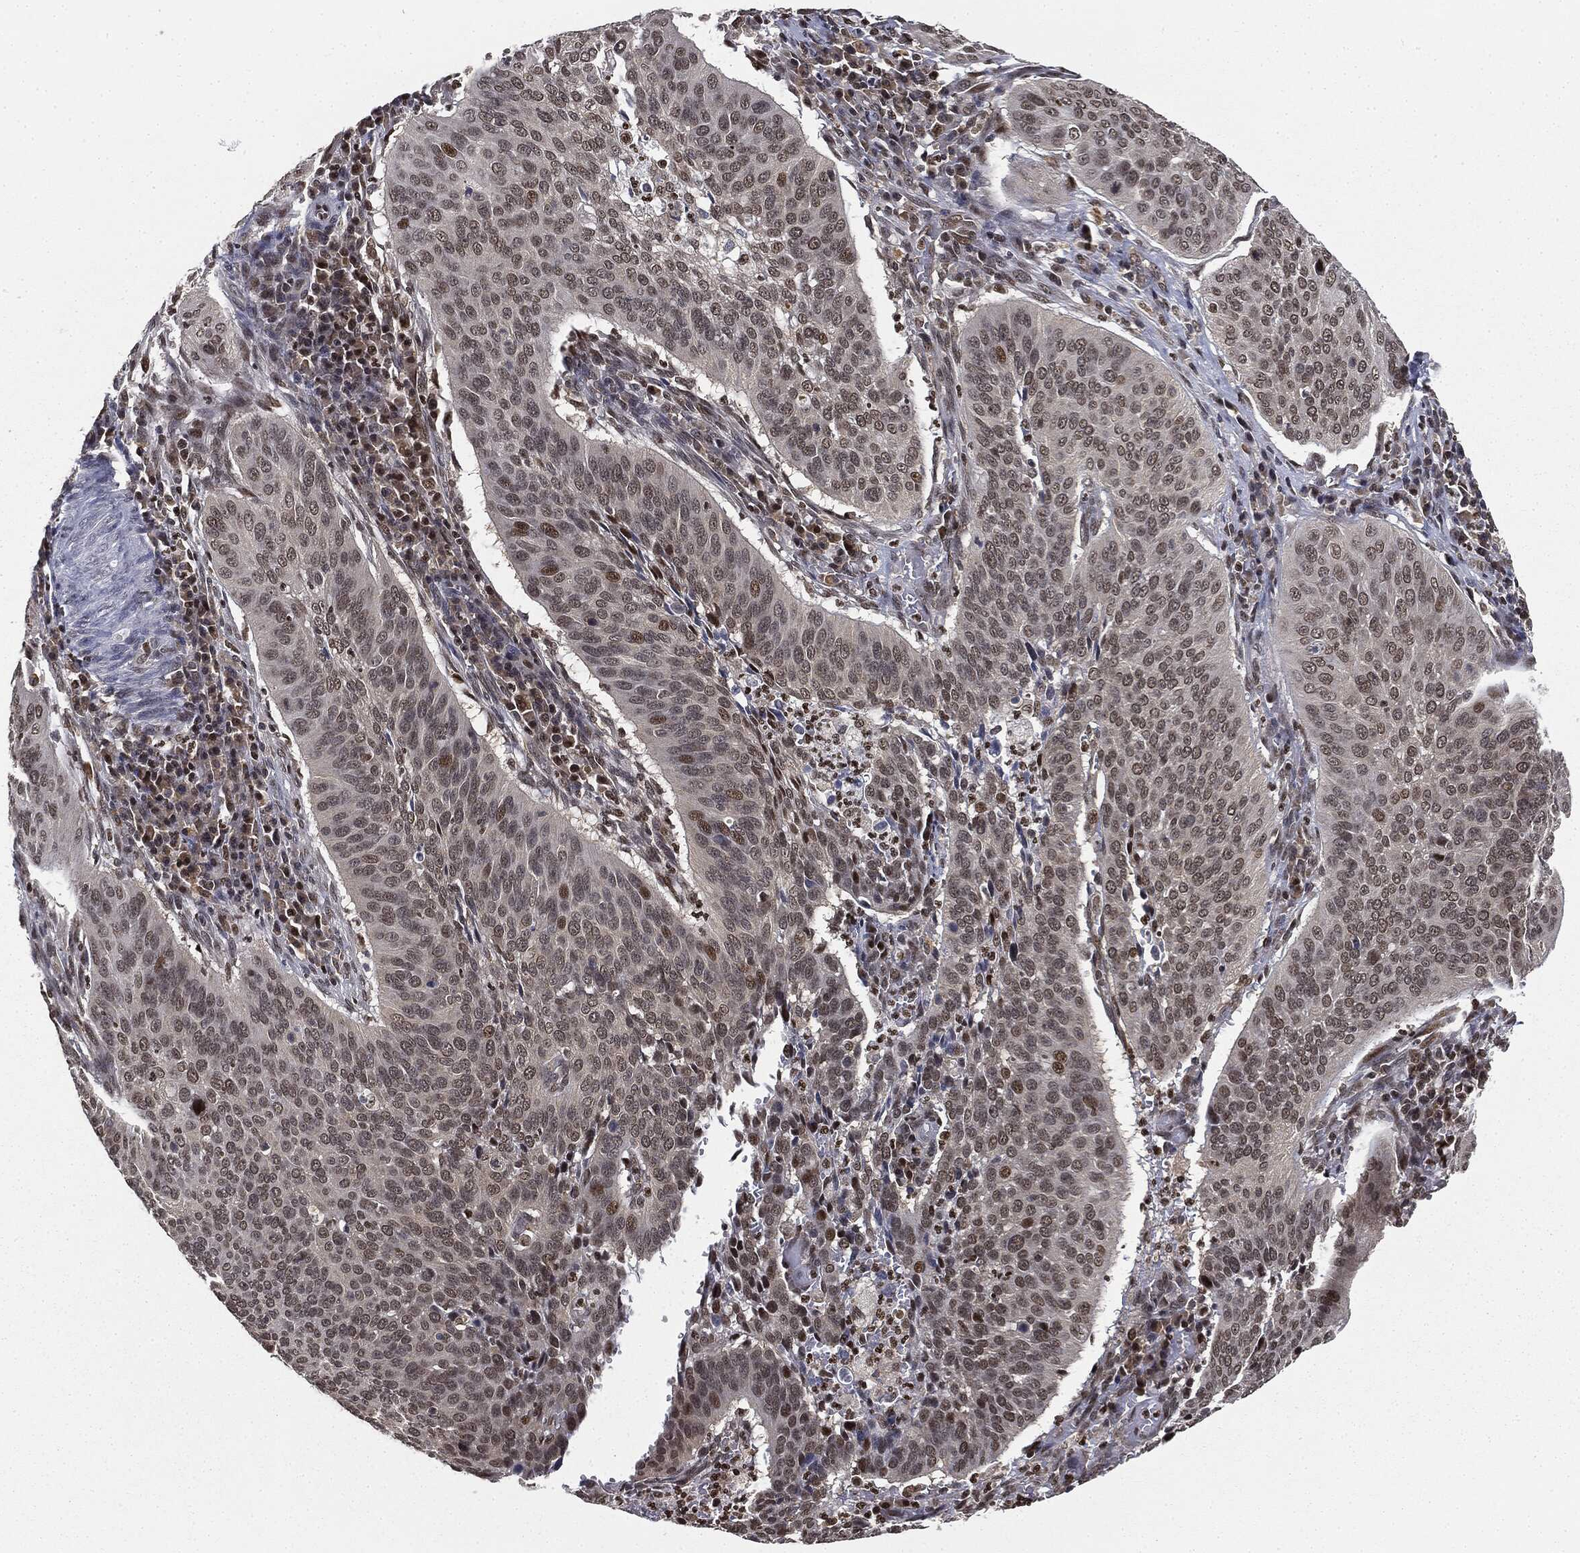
{"staining": {"intensity": "moderate", "quantity": "<25%", "location": "nuclear"}, "tissue": "cervical cancer", "cell_type": "Tumor cells", "image_type": "cancer", "snomed": [{"axis": "morphology", "description": "Normal tissue, NOS"}, {"axis": "morphology", "description": "Squamous cell carcinoma, NOS"}, {"axis": "topography", "description": "Cervix"}], "caption": "Tumor cells exhibit moderate nuclear staining in about <25% of cells in cervical cancer (squamous cell carcinoma).", "gene": "TBC1D22A", "patient": {"sex": "female", "age": 39}}